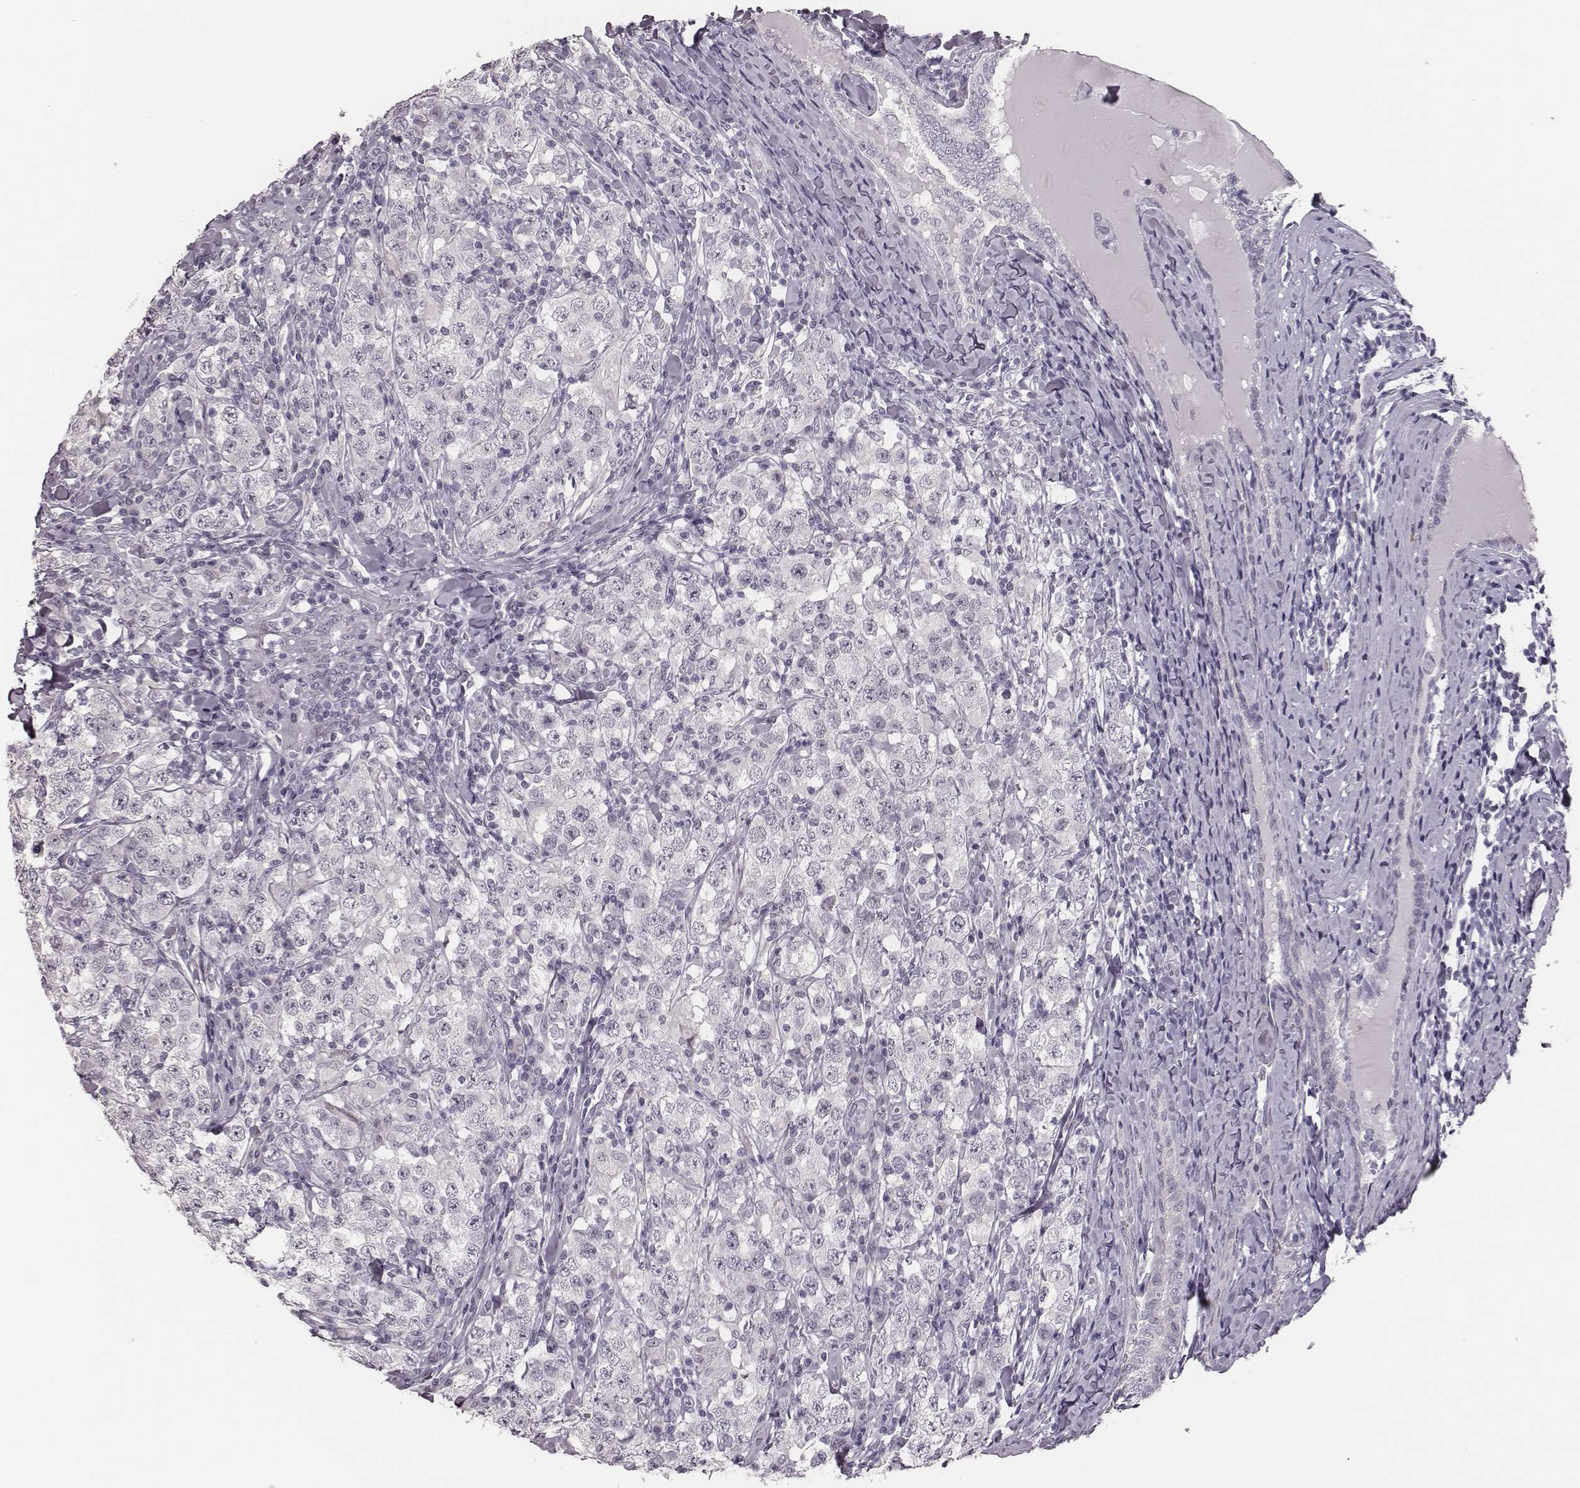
{"staining": {"intensity": "negative", "quantity": "none", "location": "none"}, "tissue": "testis cancer", "cell_type": "Tumor cells", "image_type": "cancer", "snomed": [{"axis": "morphology", "description": "Seminoma, NOS"}, {"axis": "morphology", "description": "Carcinoma, Embryonal, NOS"}, {"axis": "topography", "description": "Testis"}], "caption": "An image of seminoma (testis) stained for a protein demonstrates no brown staining in tumor cells.", "gene": "ADGRF4", "patient": {"sex": "male", "age": 41}}